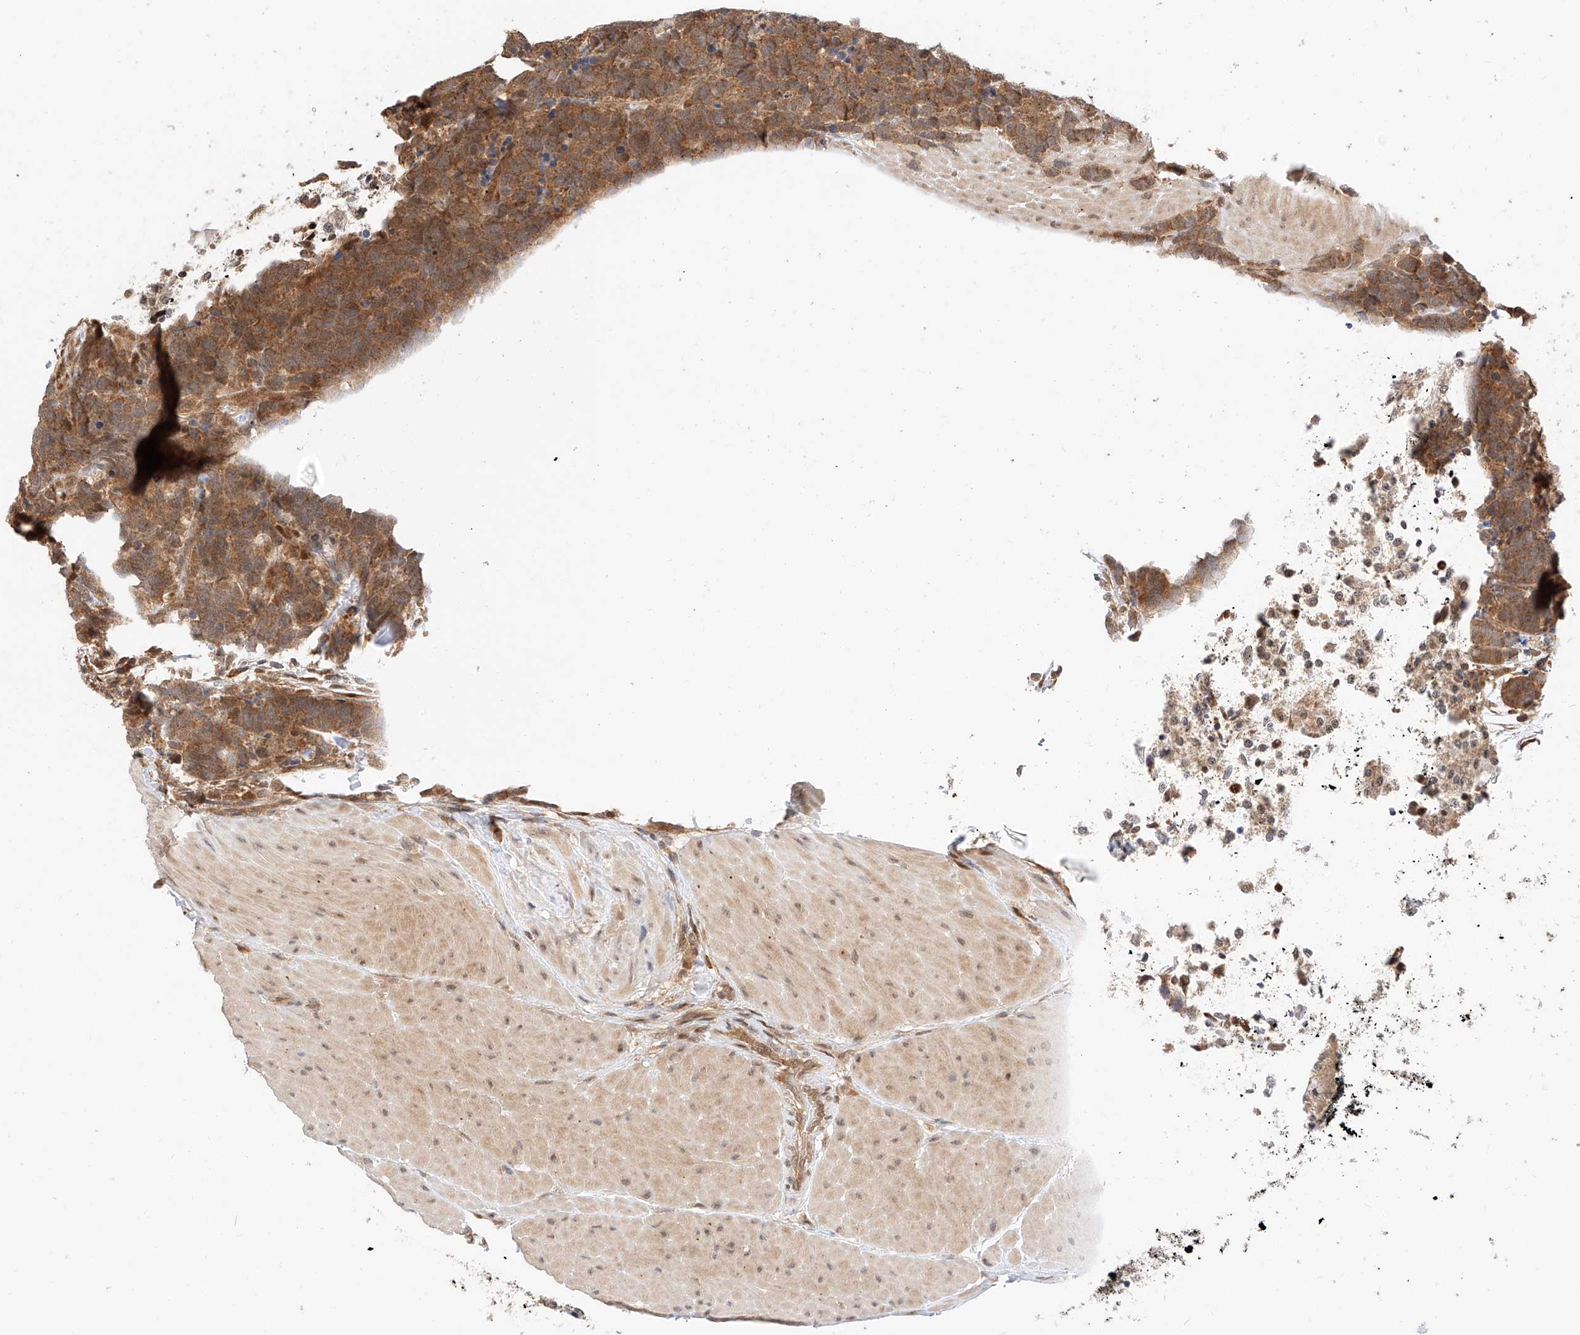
{"staining": {"intensity": "moderate", "quantity": ">75%", "location": "cytoplasmic/membranous"}, "tissue": "carcinoid", "cell_type": "Tumor cells", "image_type": "cancer", "snomed": [{"axis": "morphology", "description": "Carcinoma, NOS"}, {"axis": "morphology", "description": "Carcinoid, malignant, NOS"}, {"axis": "topography", "description": "Urinary bladder"}], "caption": "Immunohistochemical staining of human carcinoid (malignant) displays medium levels of moderate cytoplasmic/membranous expression in approximately >75% of tumor cells.", "gene": "EIF4H", "patient": {"sex": "male", "age": 57}}